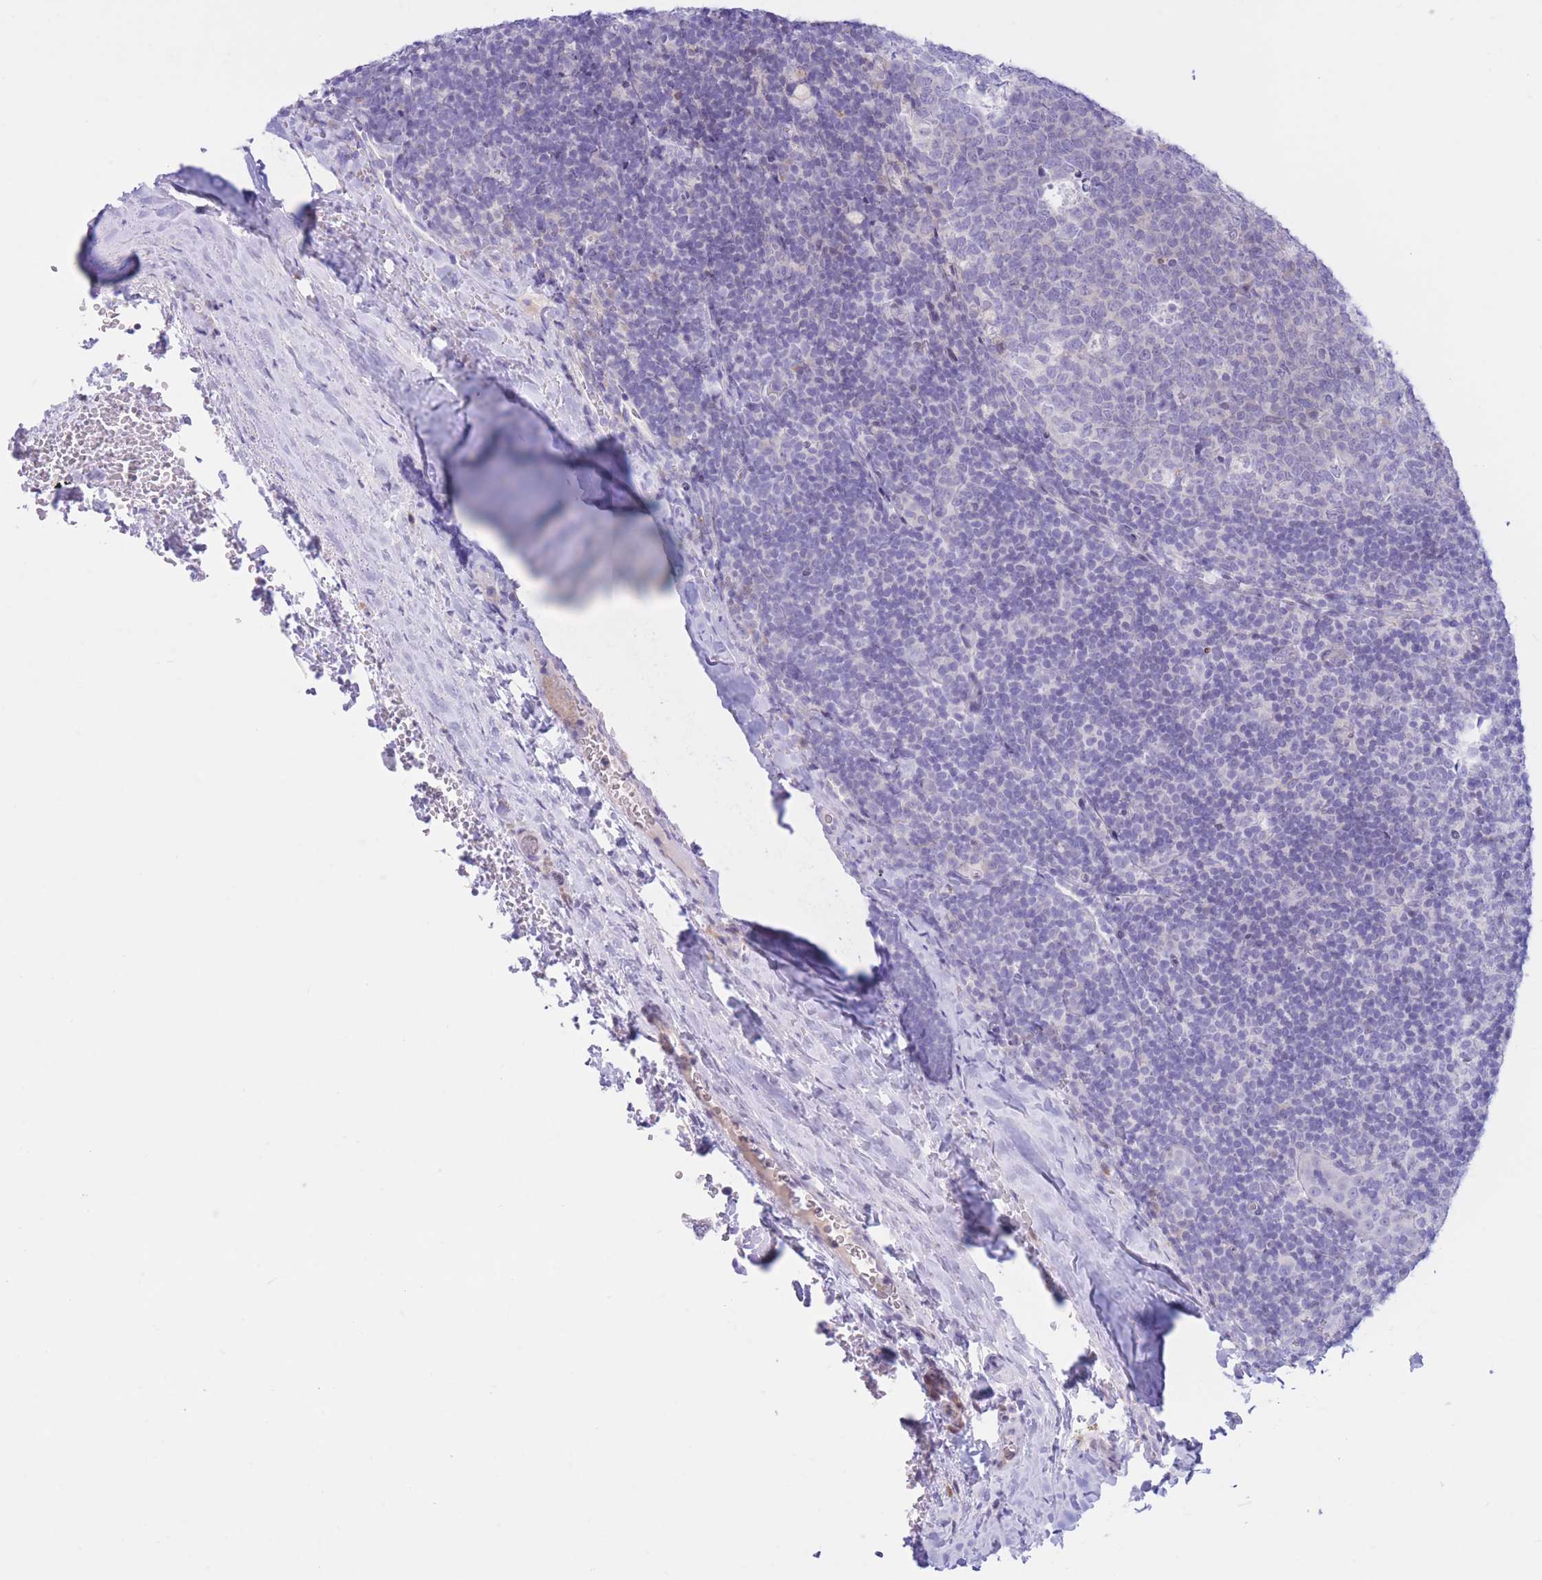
{"staining": {"intensity": "negative", "quantity": "none", "location": "none"}, "tissue": "tonsil", "cell_type": "Germinal center cells", "image_type": "normal", "snomed": [{"axis": "morphology", "description": "Normal tissue, NOS"}, {"axis": "topography", "description": "Tonsil"}], "caption": "Immunohistochemistry micrograph of benign tonsil stained for a protein (brown), which shows no staining in germinal center cells.", "gene": "RPL39L", "patient": {"sex": "male", "age": 17}}